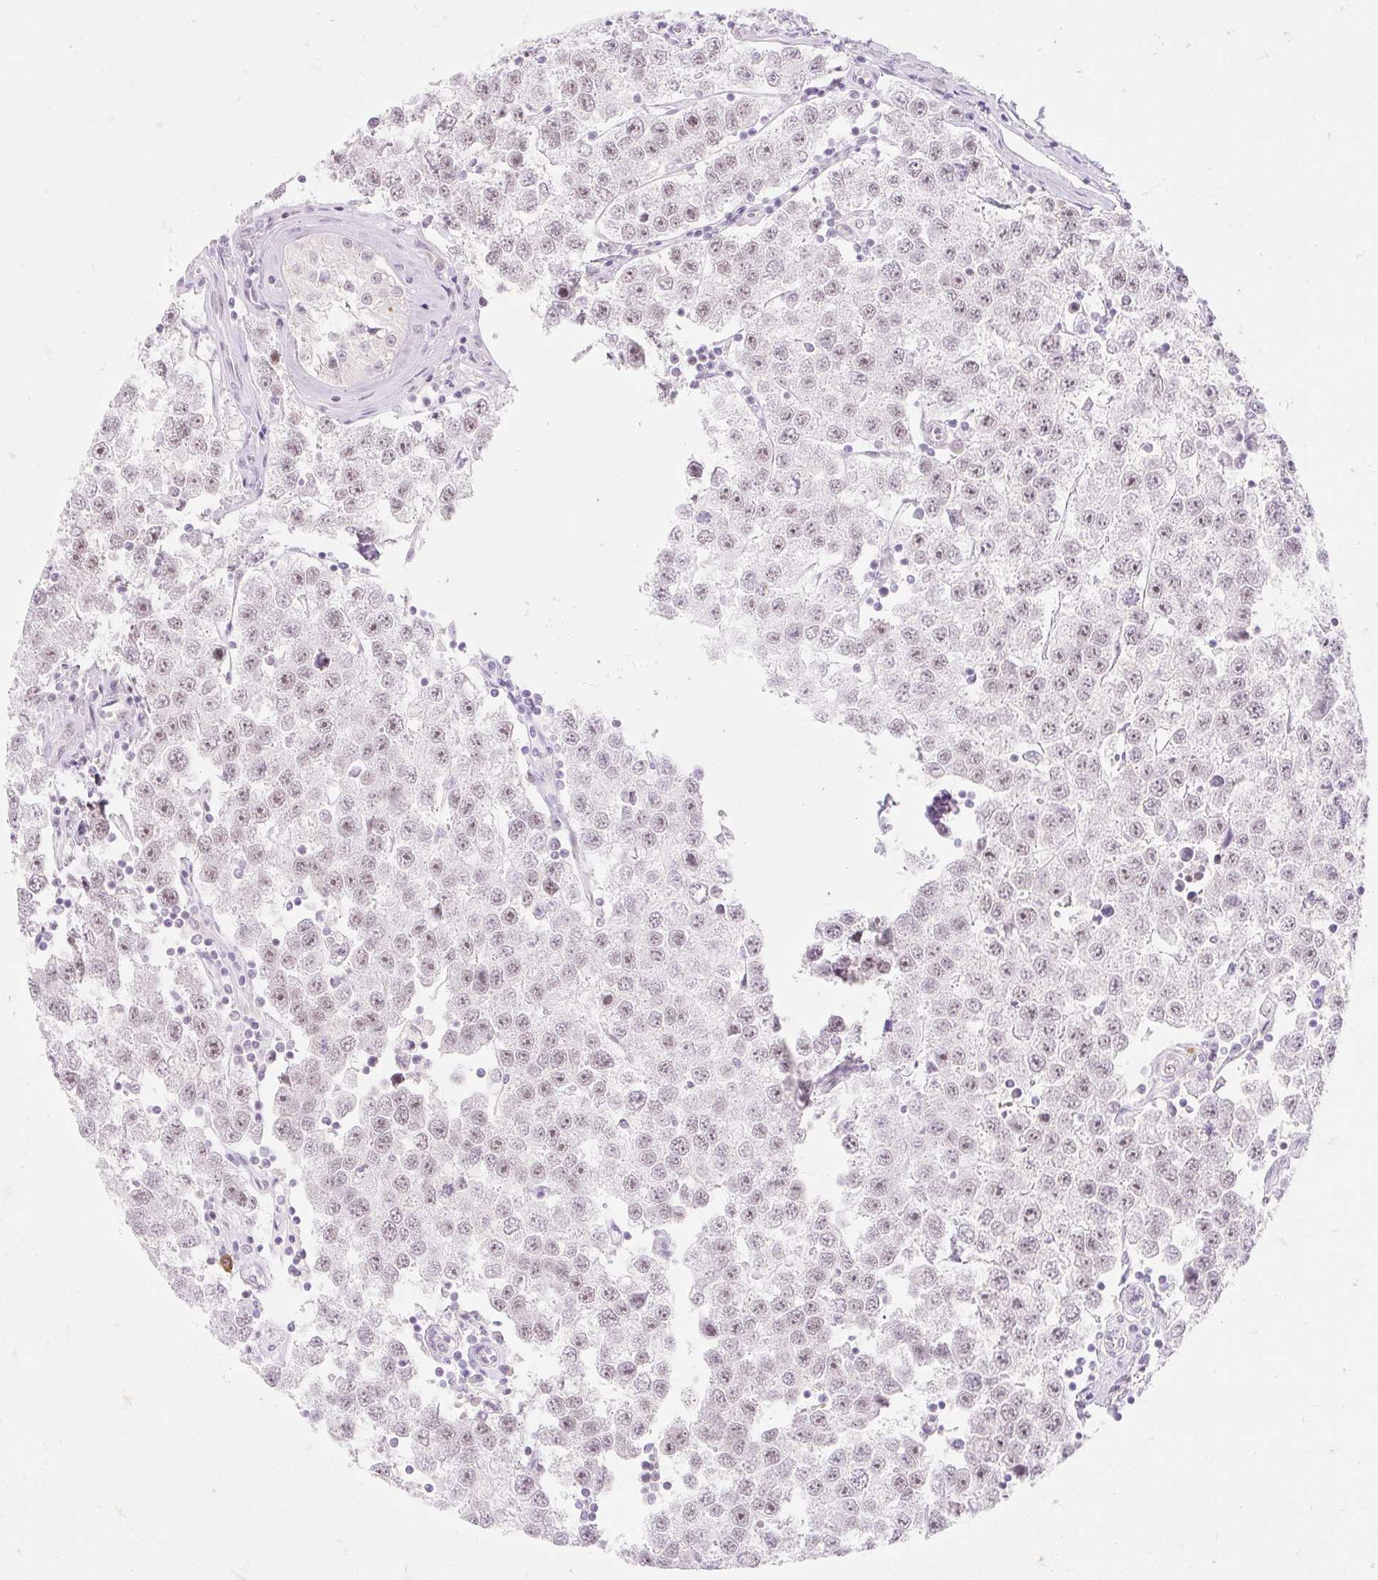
{"staining": {"intensity": "weak", "quantity": "25%-75%", "location": "nuclear"}, "tissue": "testis cancer", "cell_type": "Tumor cells", "image_type": "cancer", "snomed": [{"axis": "morphology", "description": "Seminoma, NOS"}, {"axis": "topography", "description": "Testis"}], "caption": "Weak nuclear expression is appreciated in about 25%-75% of tumor cells in testis cancer (seminoma). (DAB (3,3'-diaminobenzidine) IHC, brown staining for protein, blue staining for nuclei).", "gene": "H2BW1", "patient": {"sex": "male", "age": 34}}